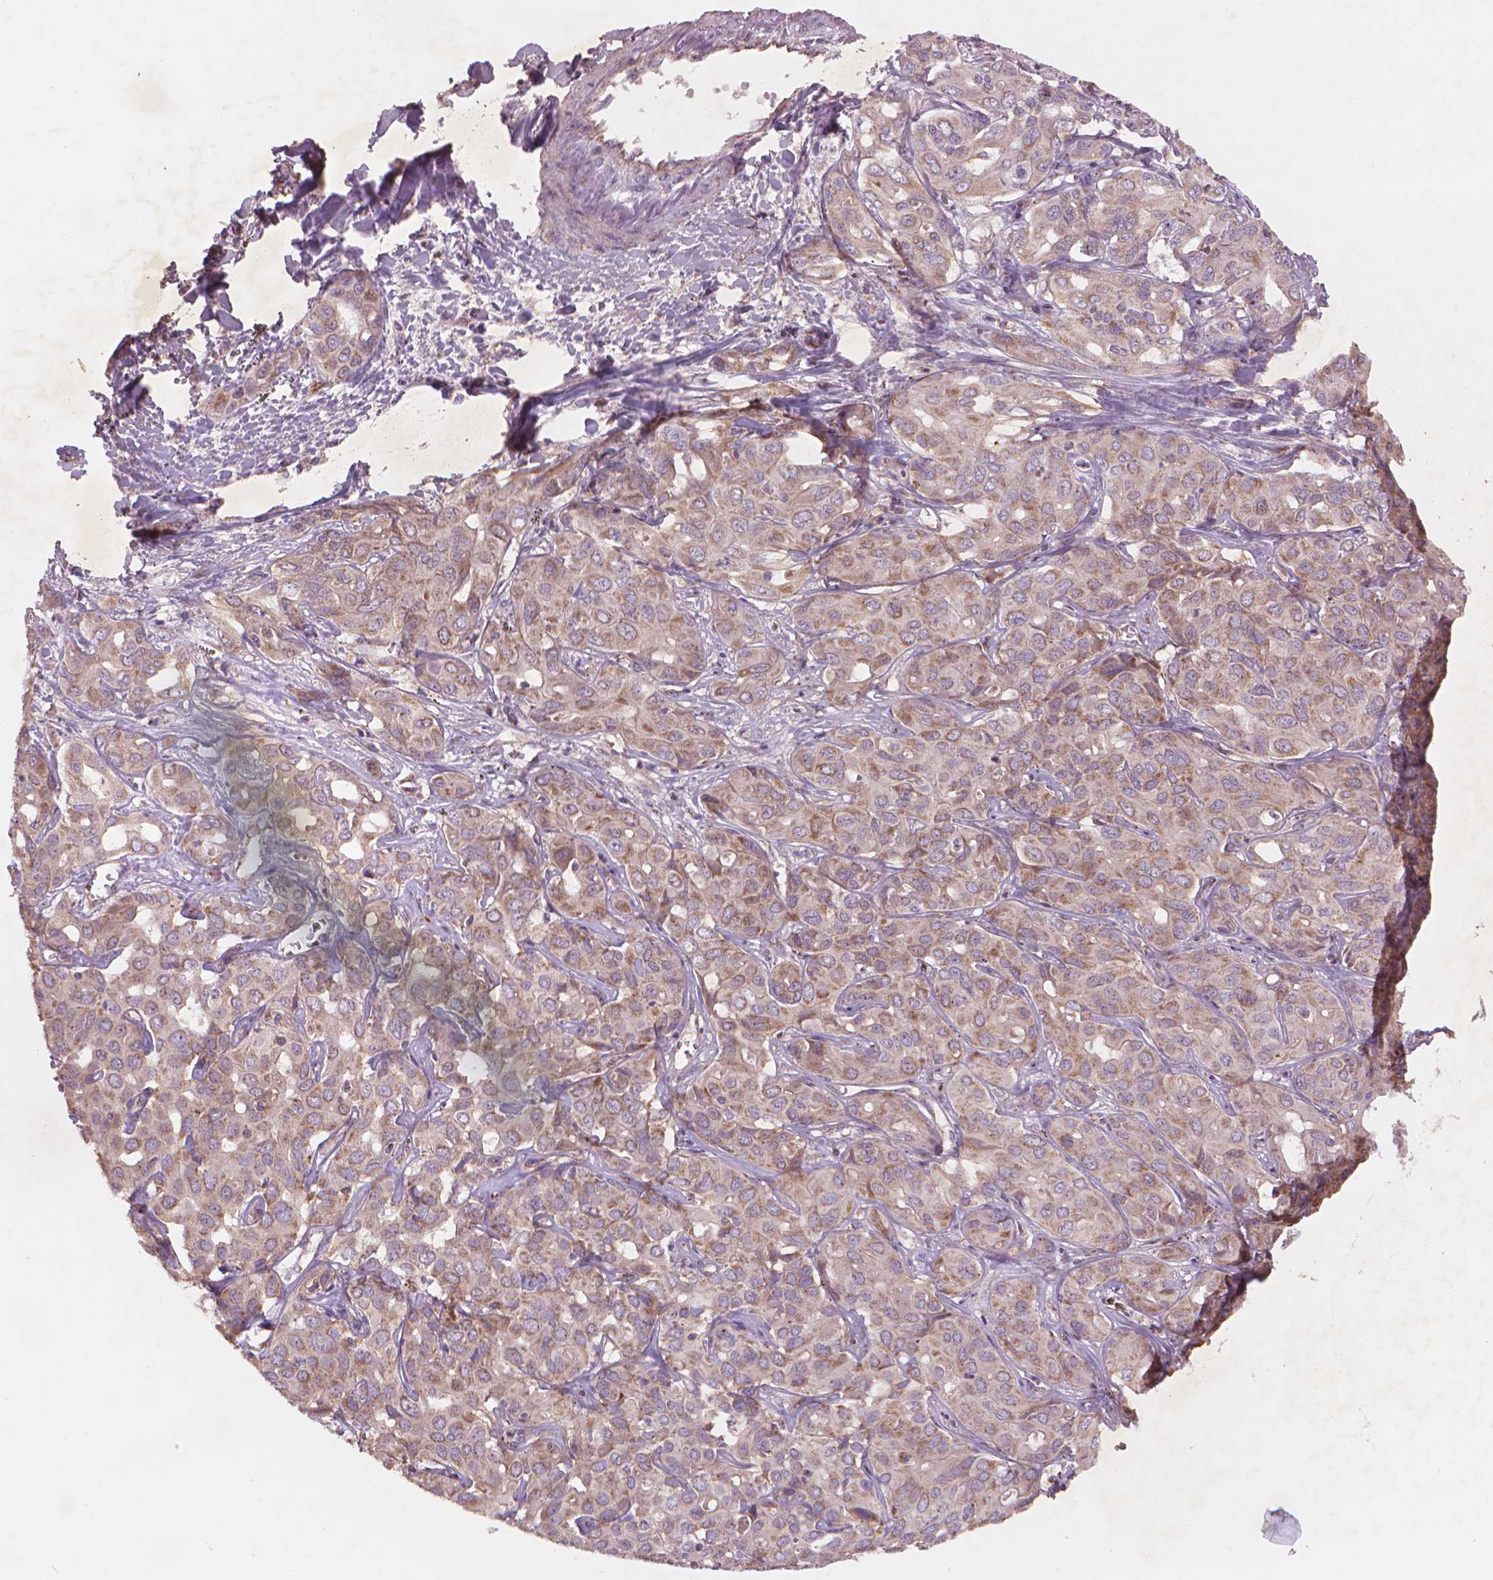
{"staining": {"intensity": "weak", "quantity": ">75%", "location": "cytoplasmic/membranous"}, "tissue": "liver cancer", "cell_type": "Tumor cells", "image_type": "cancer", "snomed": [{"axis": "morphology", "description": "Cholangiocarcinoma"}, {"axis": "topography", "description": "Liver"}], "caption": "DAB immunohistochemical staining of liver cancer shows weak cytoplasmic/membranous protein expression in approximately >75% of tumor cells.", "gene": "NLRX1", "patient": {"sex": "female", "age": 60}}